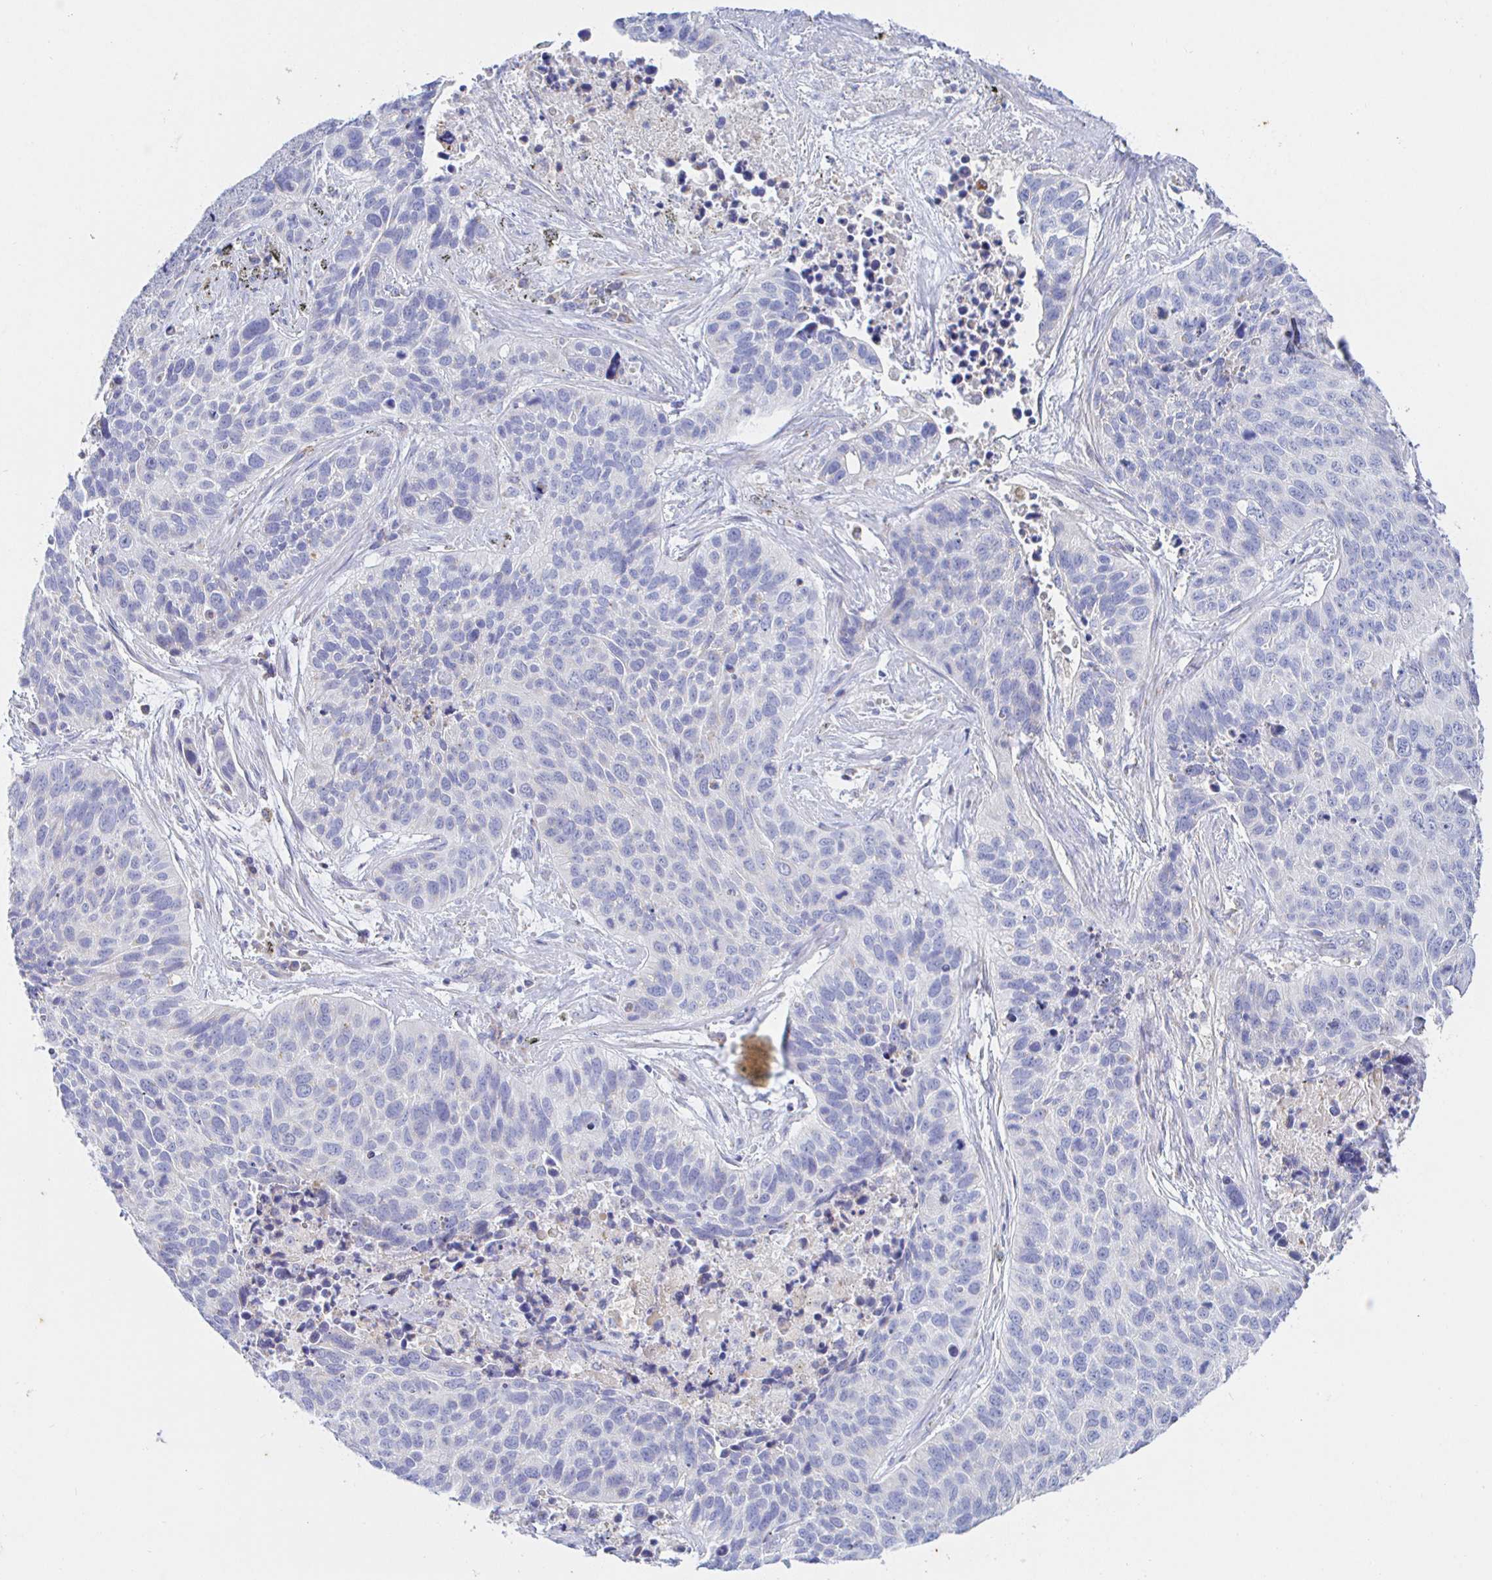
{"staining": {"intensity": "negative", "quantity": "none", "location": "none"}, "tissue": "lung cancer", "cell_type": "Tumor cells", "image_type": "cancer", "snomed": [{"axis": "morphology", "description": "Squamous cell carcinoma, NOS"}, {"axis": "topography", "description": "Lung"}], "caption": "There is no significant expression in tumor cells of lung cancer.", "gene": "SYNGR4", "patient": {"sex": "male", "age": 62}}